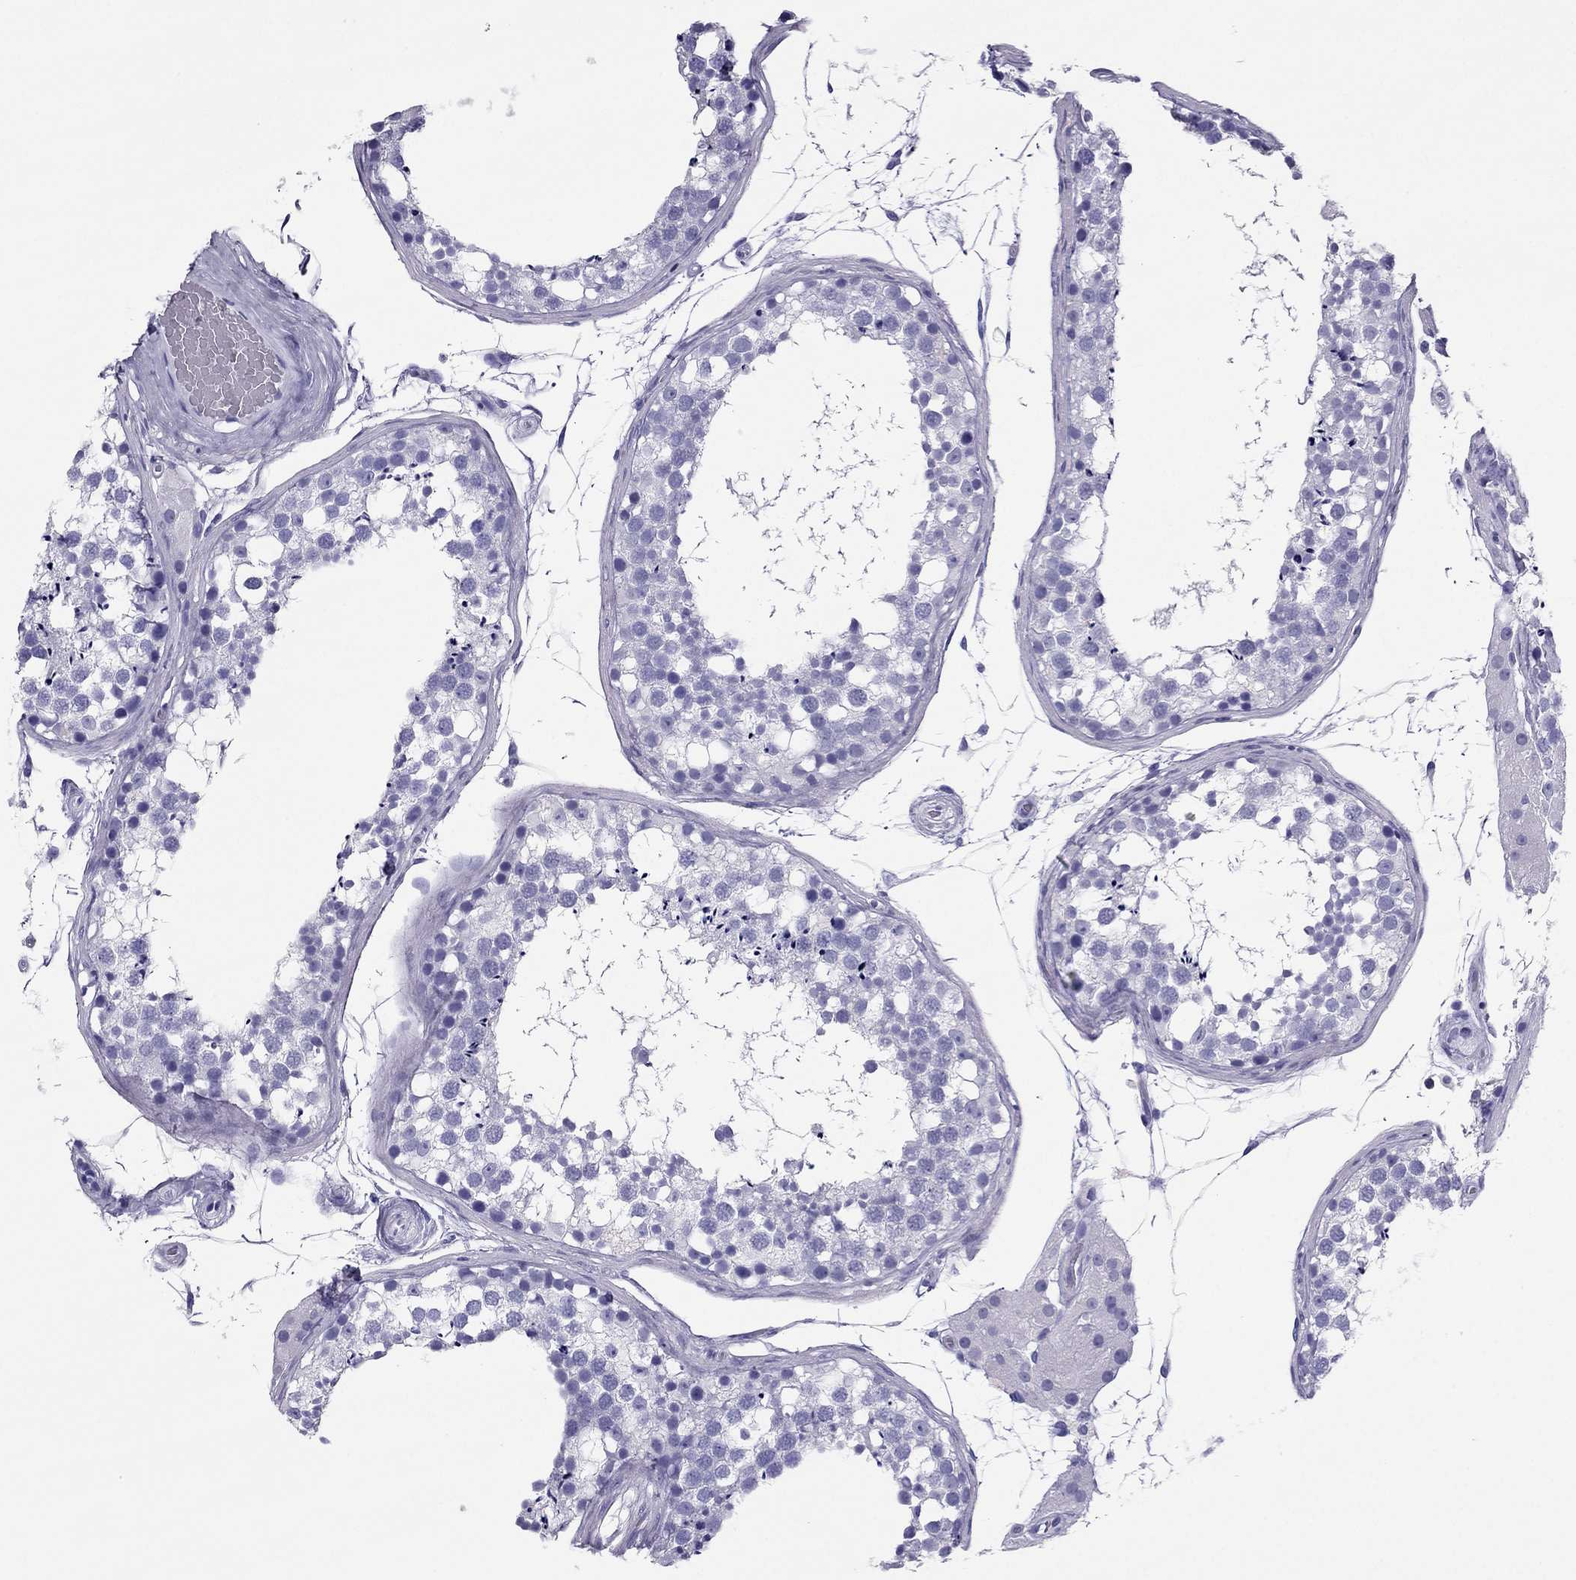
{"staining": {"intensity": "negative", "quantity": "none", "location": "none"}, "tissue": "testis", "cell_type": "Cells in seminiferous ducts", "image_type": "normal", "snomed": [{"axis": "morphology", "description": "Normal tissue, NOS"}, {"axis": "morphology", "description": "Seminoma, NOS"}, {"axis": "topography", "description": "Testis"}], "caption": "This is an immunohistochemistry (IHC) histopathology image of normal testis. There is no positivity in cells in seminiferous ducts.", "gene": "PDE6A", "patient": {"sex": "male", "age": 65}}